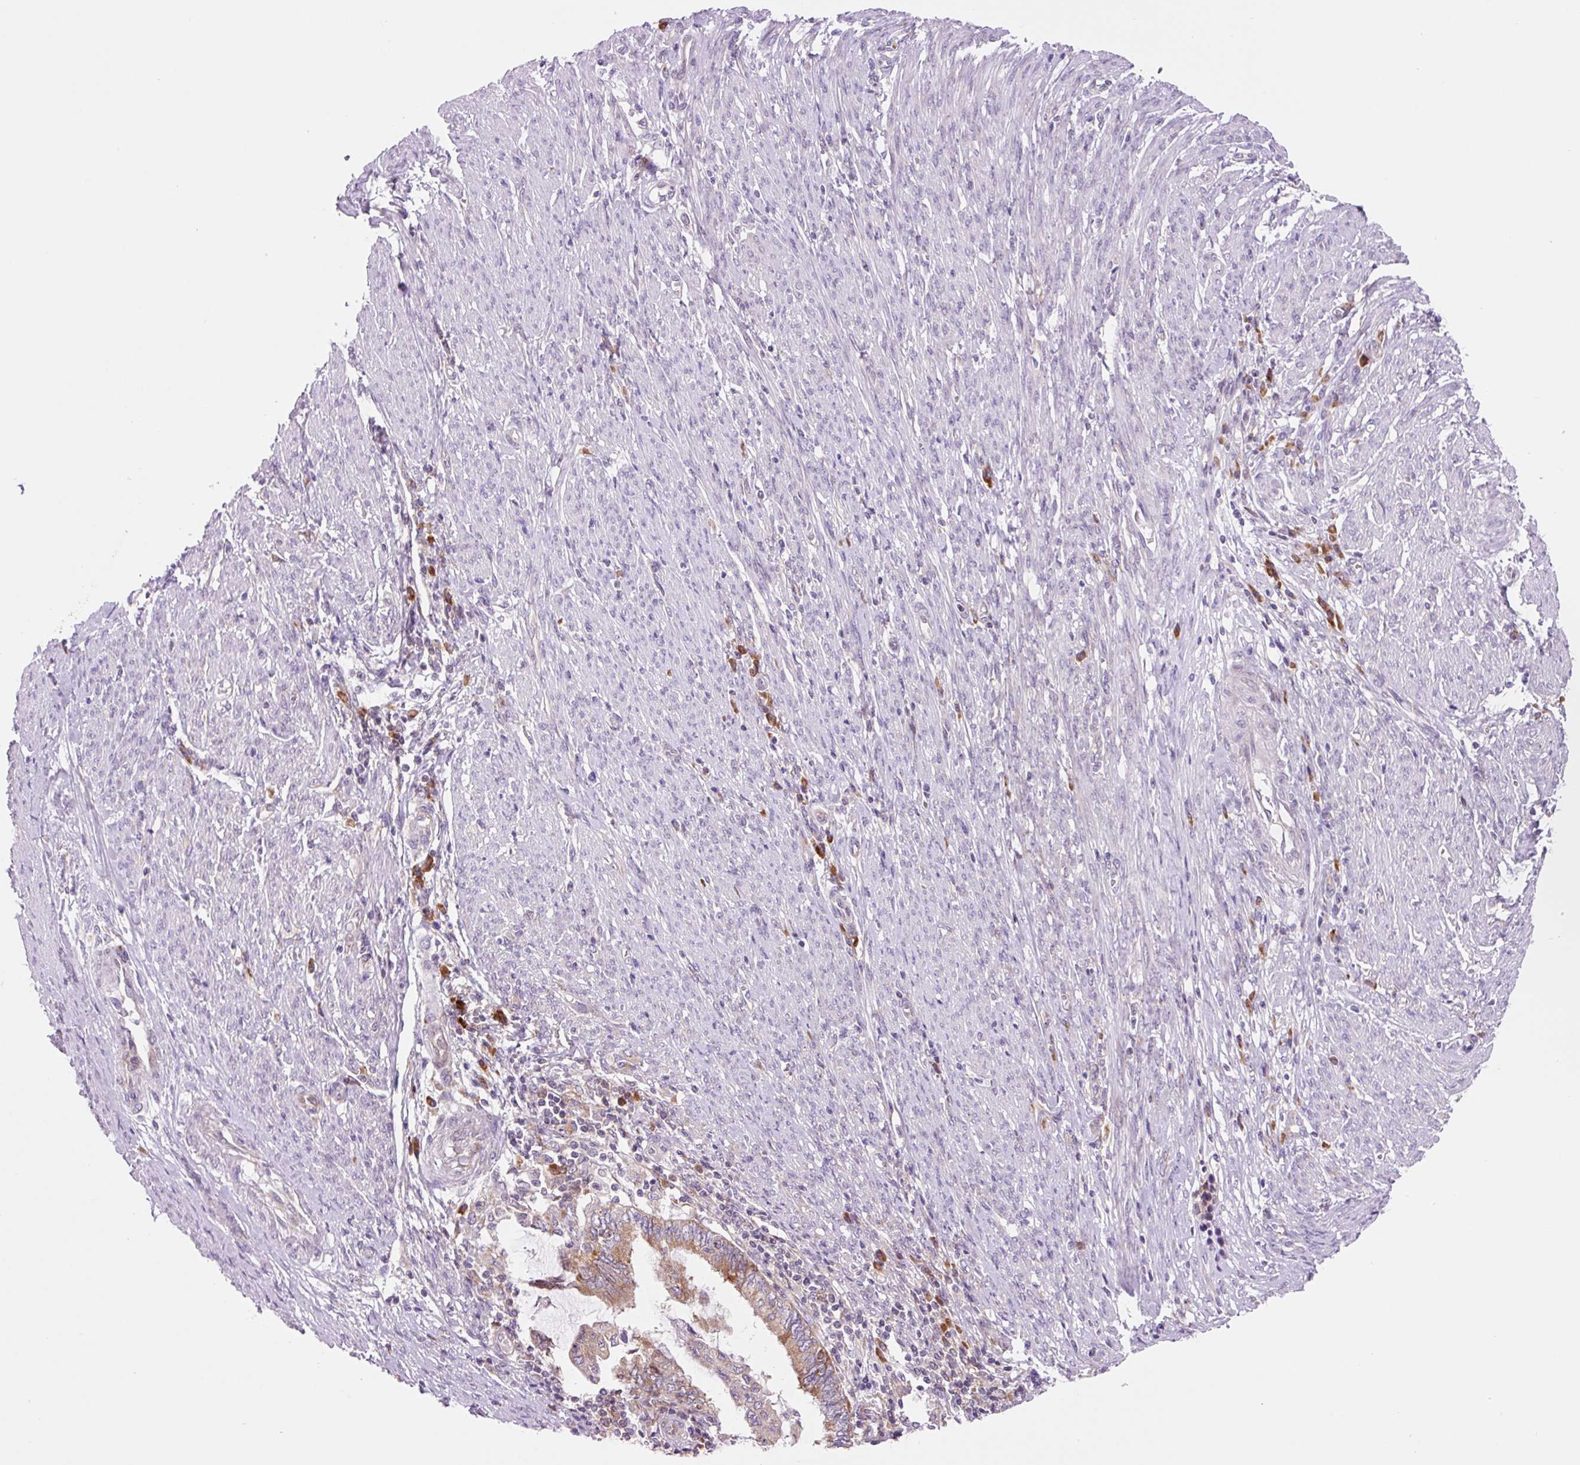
{"staining": {"intensity": "moderate", "quantity": ">75%", "location": "cytoplasmic/membranous"}, "tissue": "endometrial cancer", "cell_type": "Tumor cells", "image_type": "cancer", "snomed": [{"axis": "morphology", "description": "Adenocarcinoma, NOS"}, {"axis": "topography", "description": "Uterus"}, {"axis": "topography", "description": "Endometrium"}], "caption": "Immunohistochemistry micrograph of neoplastic tissue: human endometrial adenocarcinoma stained using immunohistochemistry (IHC) exhibits medium levels of moderate protein expression localized specifically in the cytoplasmic/membranous of tumor cells, appearing as a cytoplasmic/membranous brown color.", "gene": "RPL41", "patient": {"sex": "female", "age": 70}}